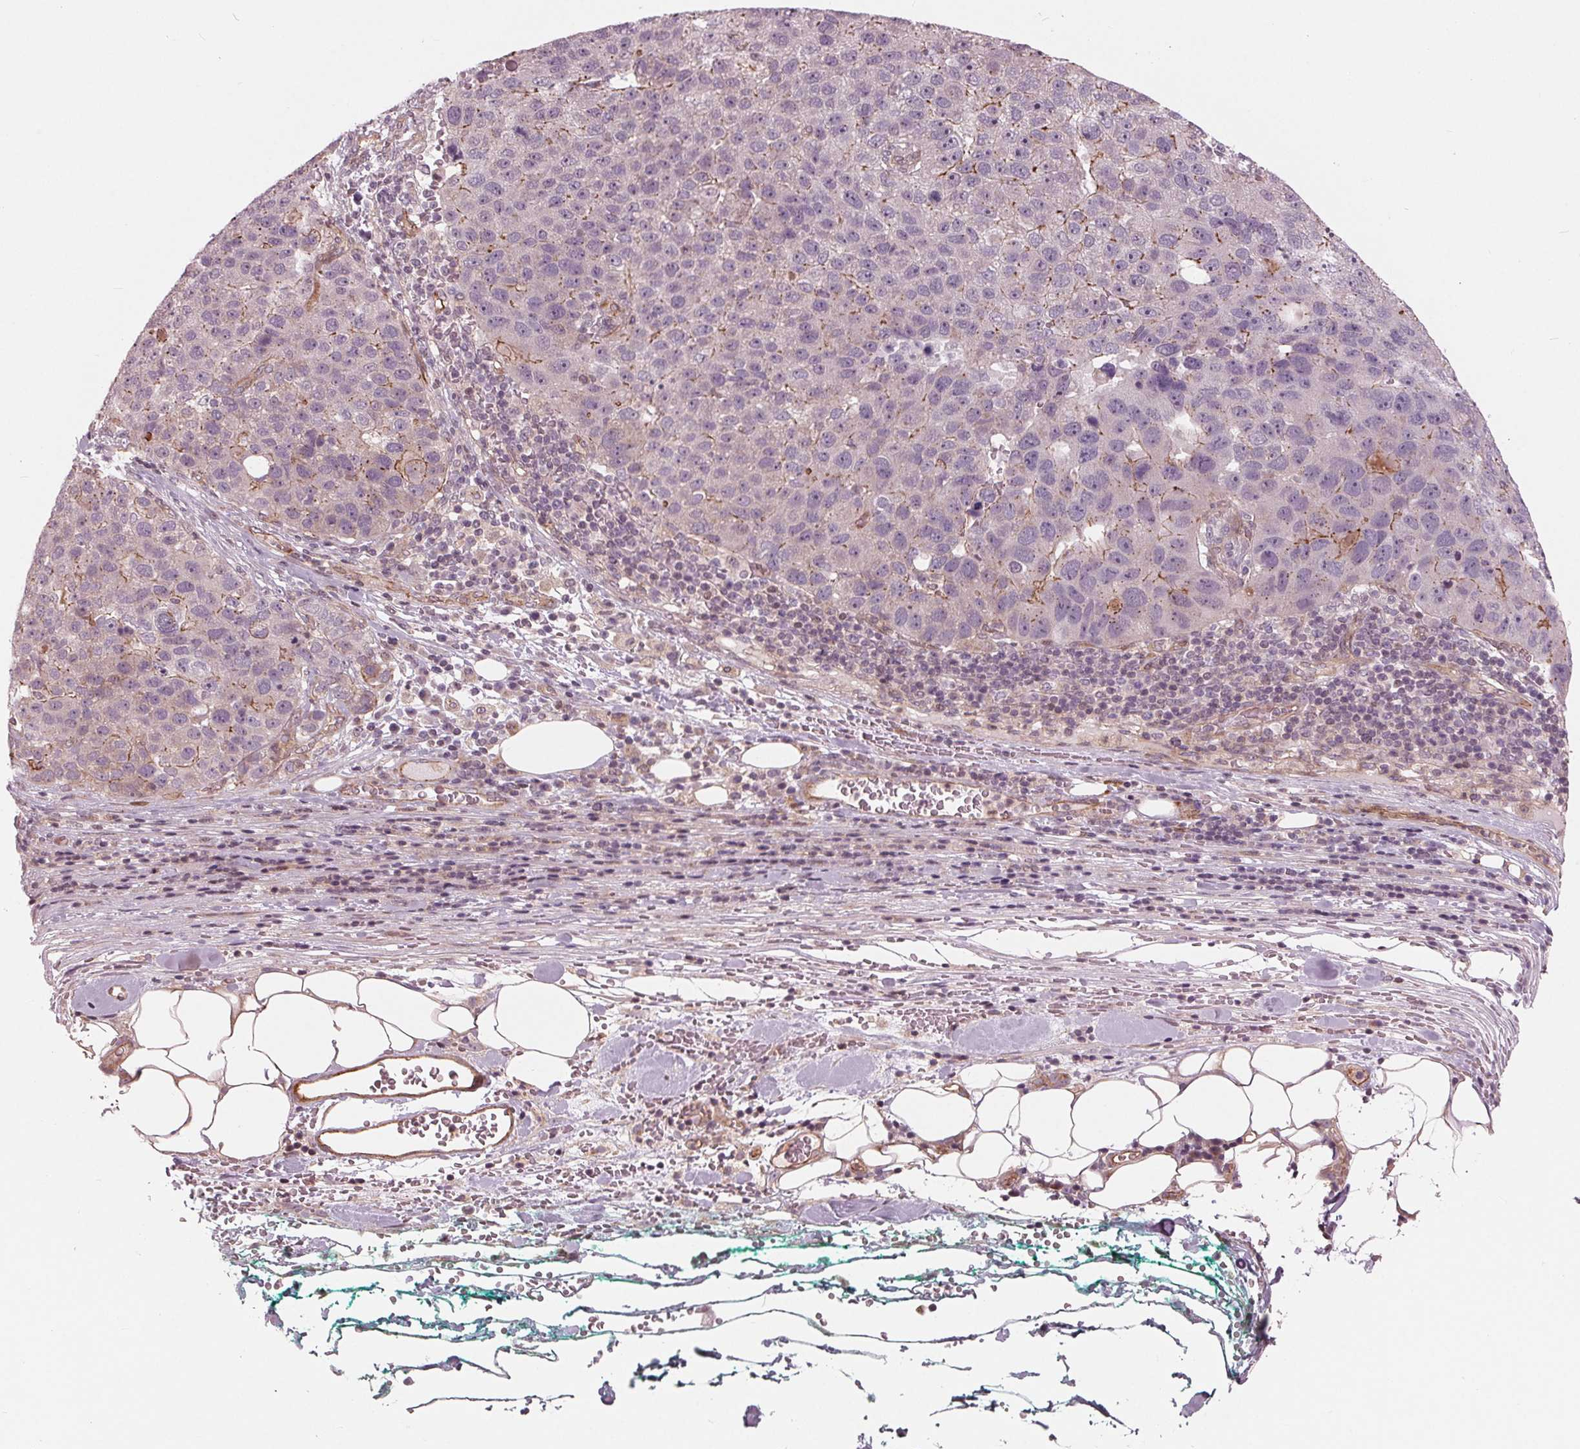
{"staining": {"intensity": "weak", "quantity": "<25%", "location": "cytoplasmic/membranous"}, "tissue": "pancreatic cancer", "cell_type": "Tumor cells", "image_type": "cancer", "snomed": [{"axis": "morphology", "description": "Adenocarcinoma, NOS"}, {"axis": "topography", "description": "Pancreas"}], "caption": "Immunohistochemistry image of adenocarcinoma (pancreatic) stained for a protein (brown), which reveals no positivity in tumor cells. (DAB (3,3'-diaminobenzidine) immunohistochemistry visualized using brightfield microscopy, high magnification).", "gene": "TXNIP", "patient": {"sex": "female", "age": 61}}